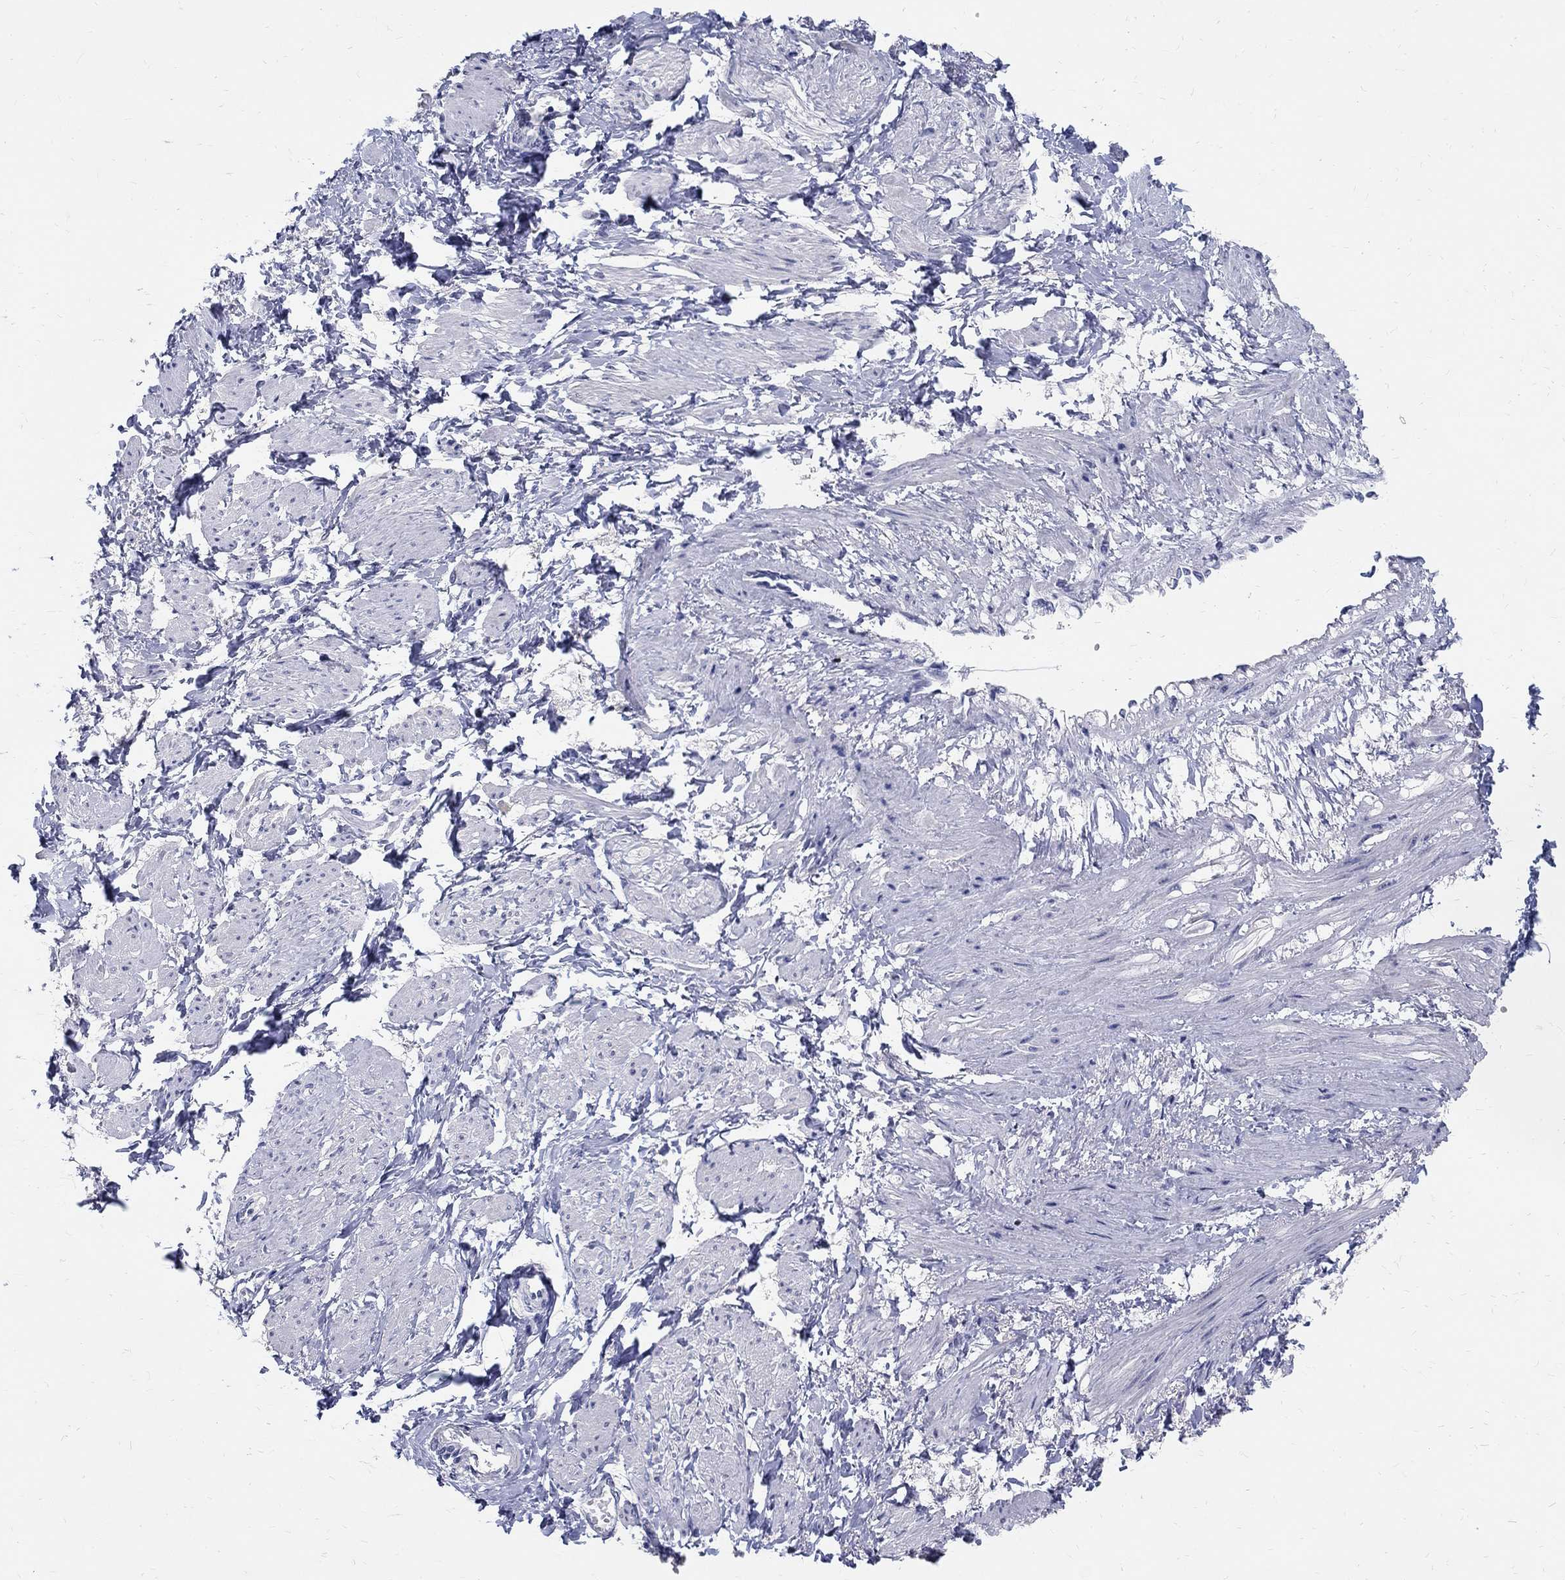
{"staining": {"intensity": "negative", "quantity": "none", "location": "none"}, "tissue": "smooth muscle", "cell_type": "Smooth muscle cells", "image_type": "normal", "snomed": [{"axis": "morphology", "description": "Normal tissue, NOS"}, {"axis": "topography", "description": "Smooth muscle"}, {"axis": "topography", "description": "Uterus"}], "caption": "Smooth muscle was stained to show a protein in brown. There is no significant positivity in smooth muscle cells. The staining is performed using DAB (3,3'-diaminobenzidine) brown chromogen with nuclei counter-stained in using hematoxylin.", "gene": "SOX2", "patient": {"sex": "female", "age": 39}}